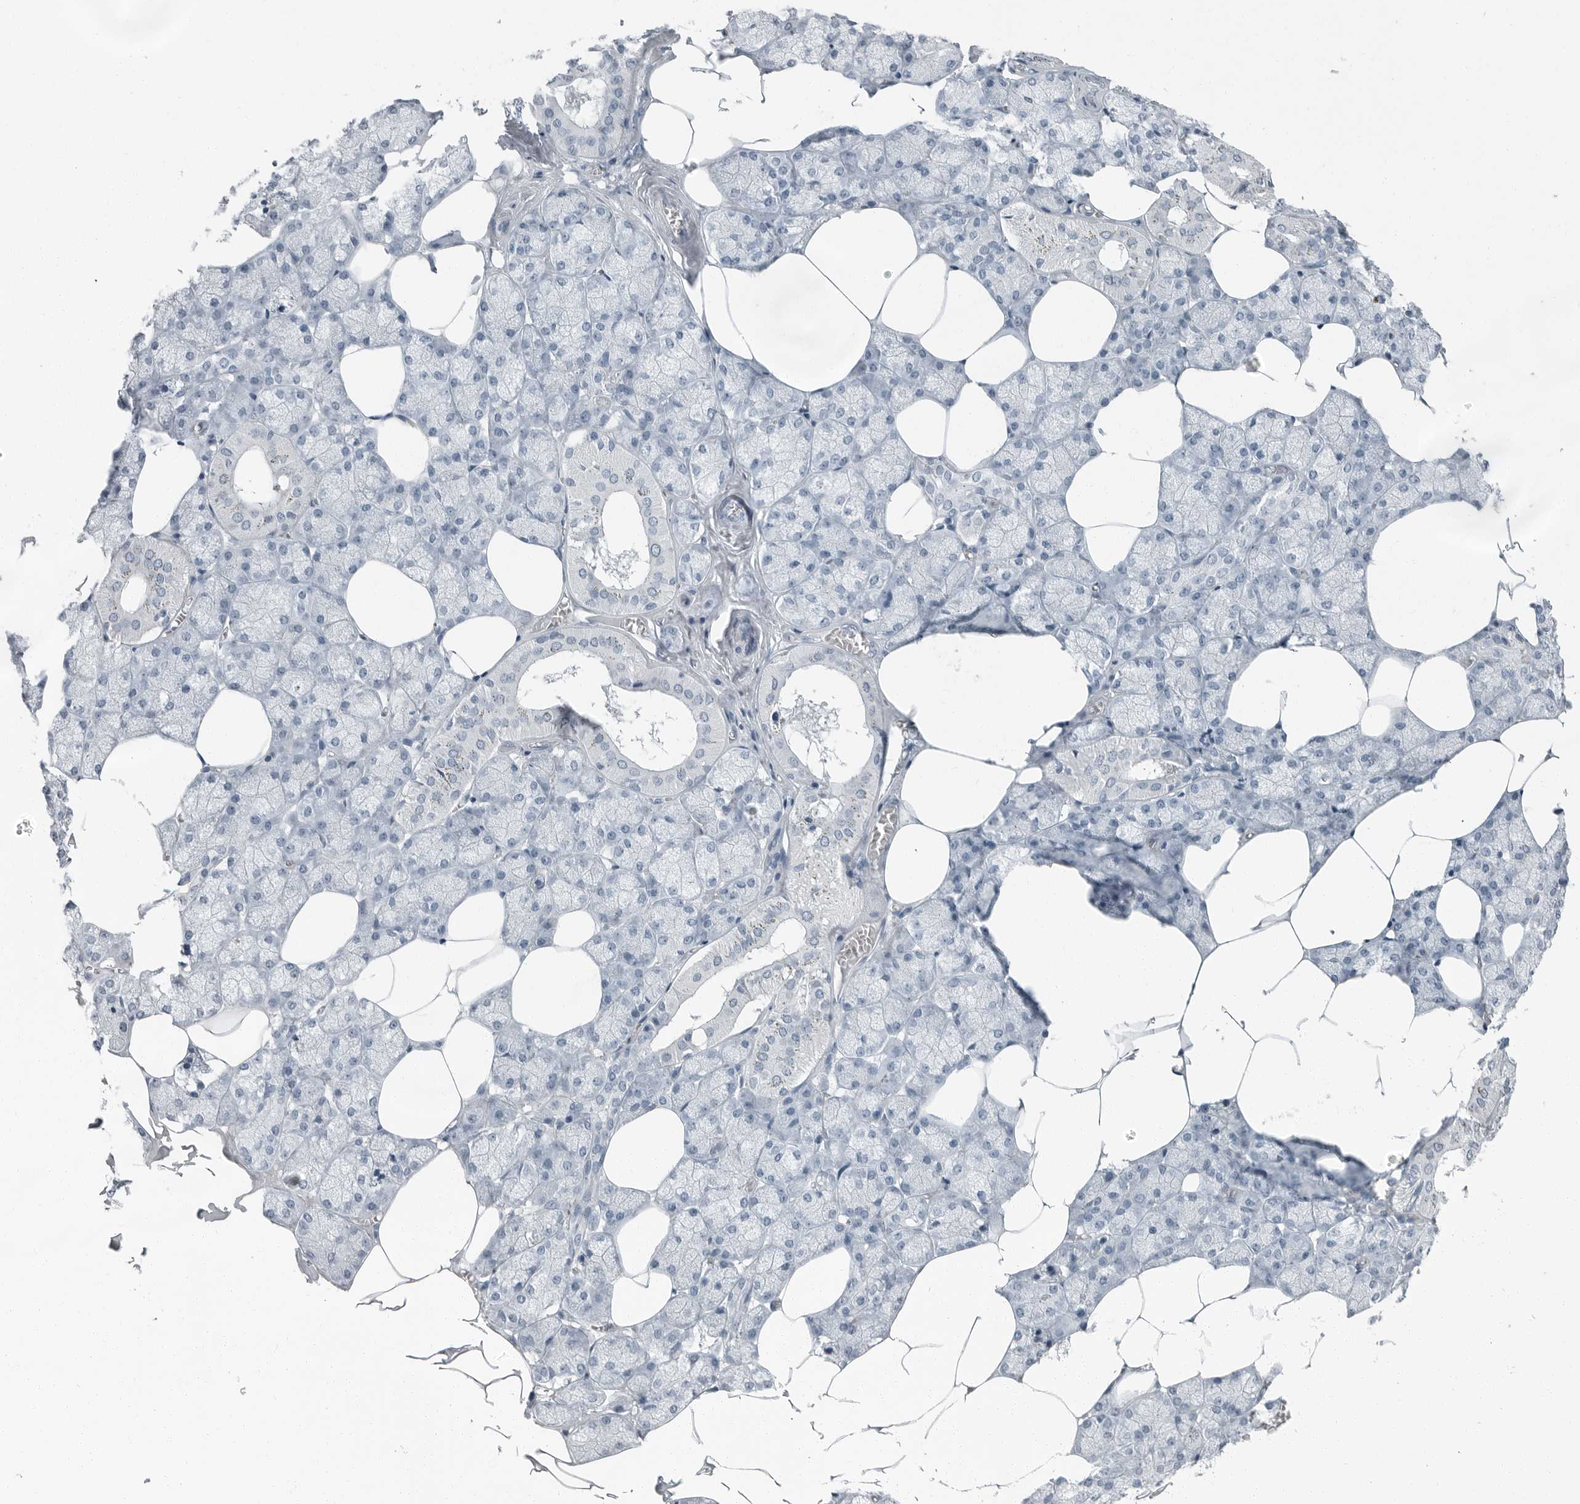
{"staining": {"intensity": "negative", "quantity": "none", "location": "none"}, "tissue": "salivary gland", "cell_type": "Glandular cells", "image_type": "normal", "snomed": [{"axis": "morphology", "description": "Normal tissue, NOS"}, {"axis": "topography", "description": "Salivary gland"}], "caption": "Immunohistochemistry histopathology image of unremarkable salivary gland: salivary gland stained with DAB reveals no significant protein staining in glandular cells.", "gene": "FABP6", "patient": {"sex": "male", "age": 62}}